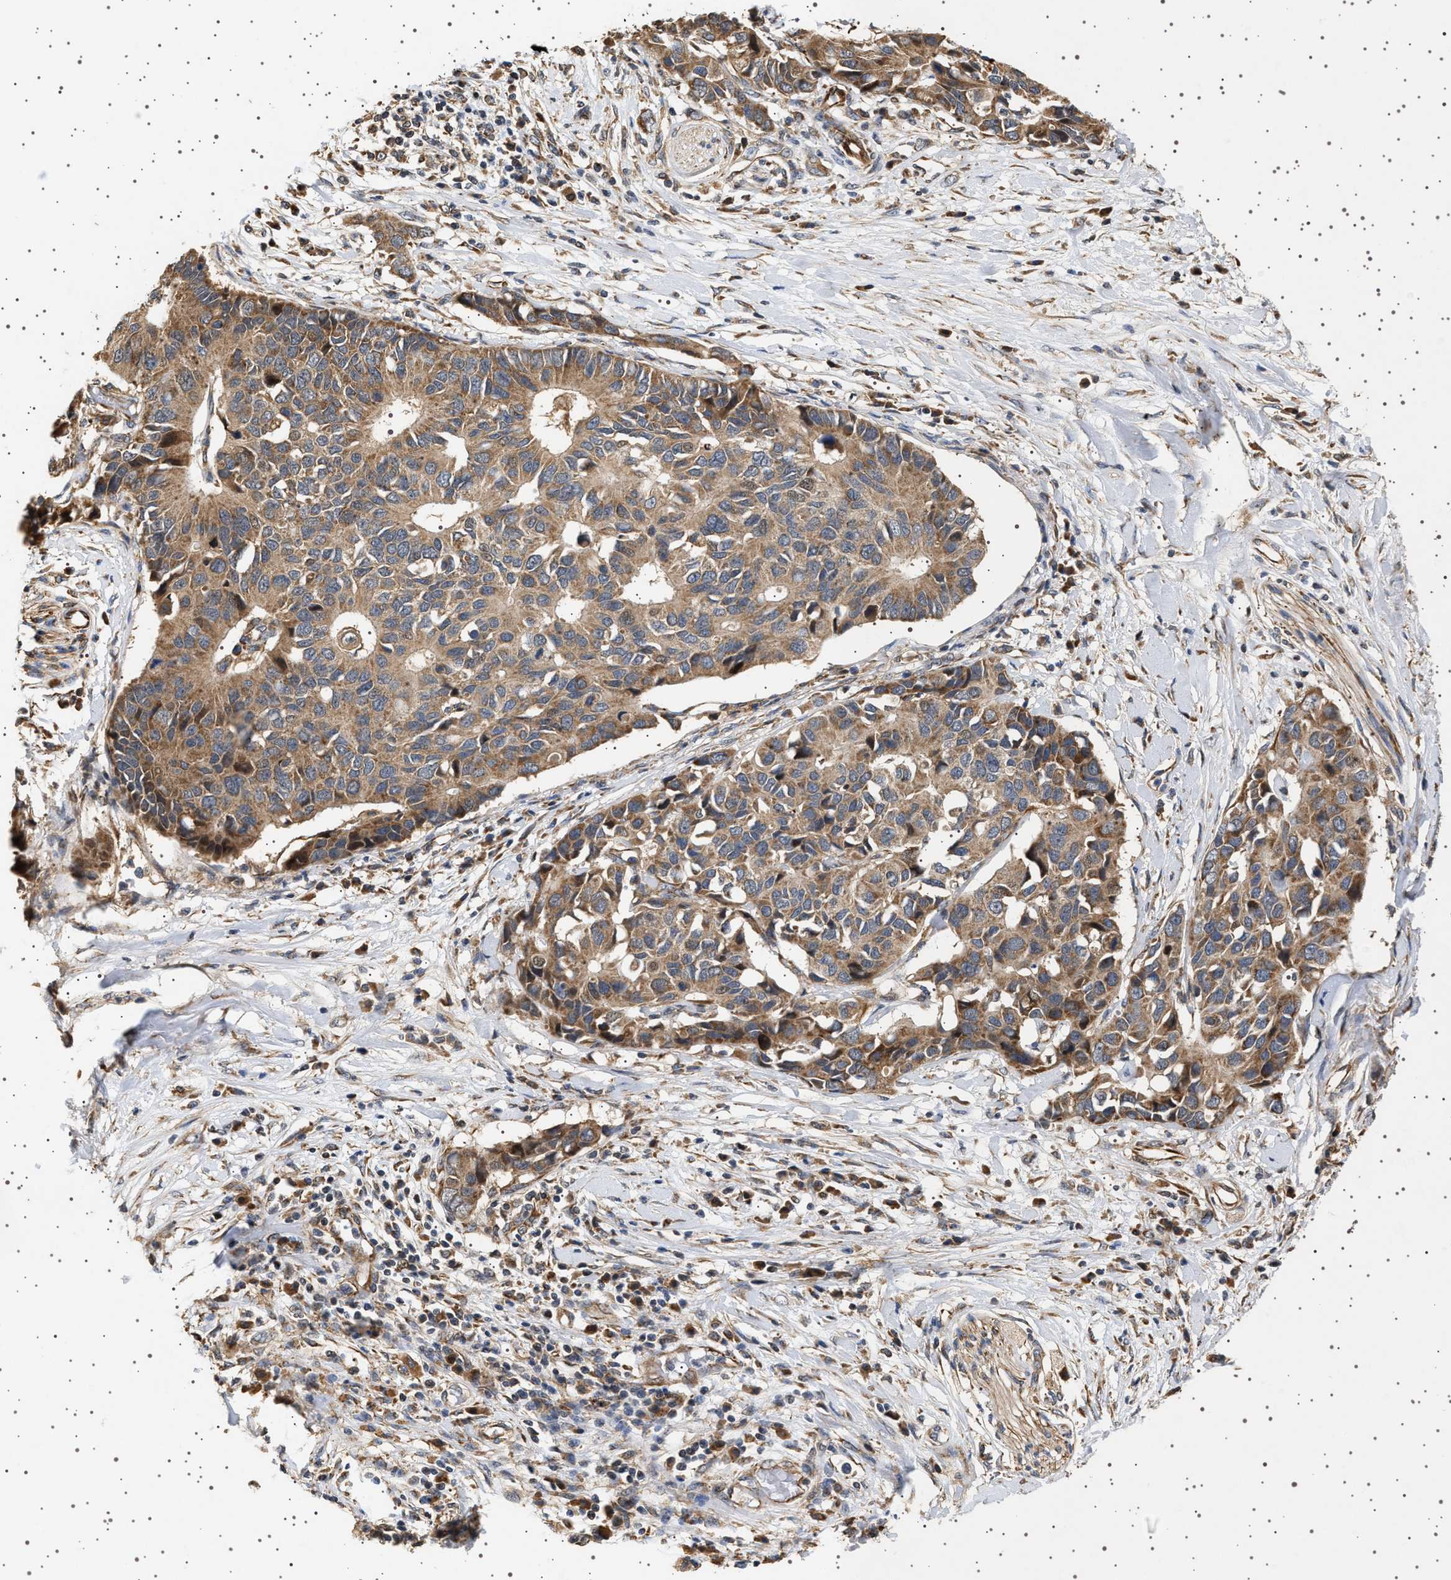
{"staining": {"intensity": "moderate", "quantity": ">75%", "location": "cytoplasmic/membranous"}, "tissue": "pancreatic cancer", "cell_type": "Tumor cells", "image_type": "cancer", "snomed": [{"axis": "morphology", "description": "Adenocarcinoma, NOS"}, {"axis": "topography", "description": "Pancreas"}], "caption": "This photomicrograph demonstrates pancreatic cancer stained with immunohistochemistry to label a protein in brown. The cytoplasmic/membranous of tumor cells show moderate positivity for the protein. Nuclei are counter-stained blue.", "gene": "TRUB2", "patient": {"sex": "female", "age": 56}}